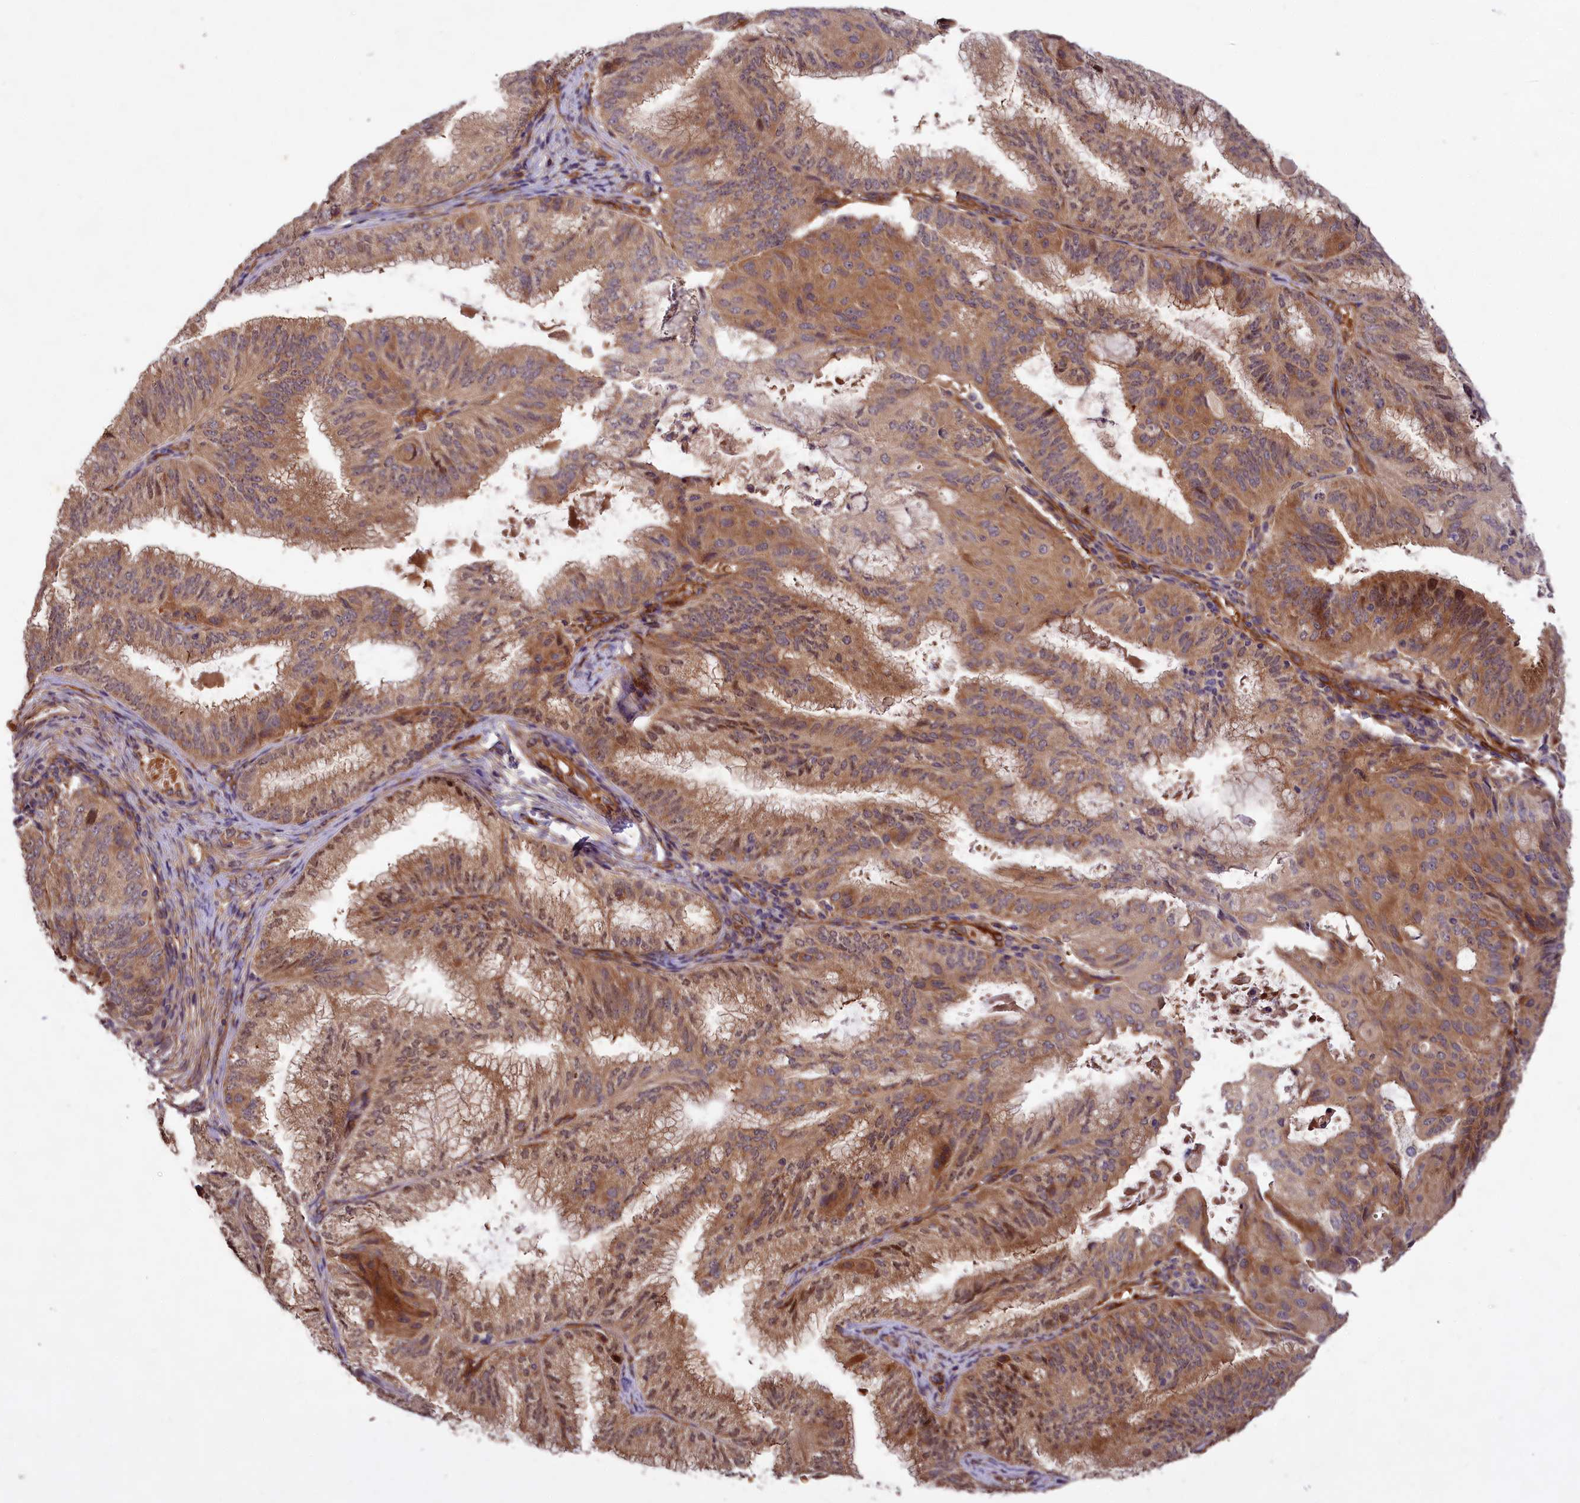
{"staining": {"intensity": "moderate", "quantity": ">75%", "location": "cytoplasmic/membranous,nuclear"}, "tissue": "endometrial cancer", "cell_type": "Tumor cells", "image_type": "cancer", "snomed": [{"axis": "morphology", "description": "Adenocarcinoma, NOS"}, {"axis": "topography", "description": "Endometrium"}], "caption": "The image exhibits a brown stain indicating the presence of a protein in the cytoplasmic/membranous and nuclear of tumor cells in endometrial cancer. (IHC, brightfield microscopy, high magnification).", "gene": "PKN2", "patient": {"sex": "female", "age": 49}}